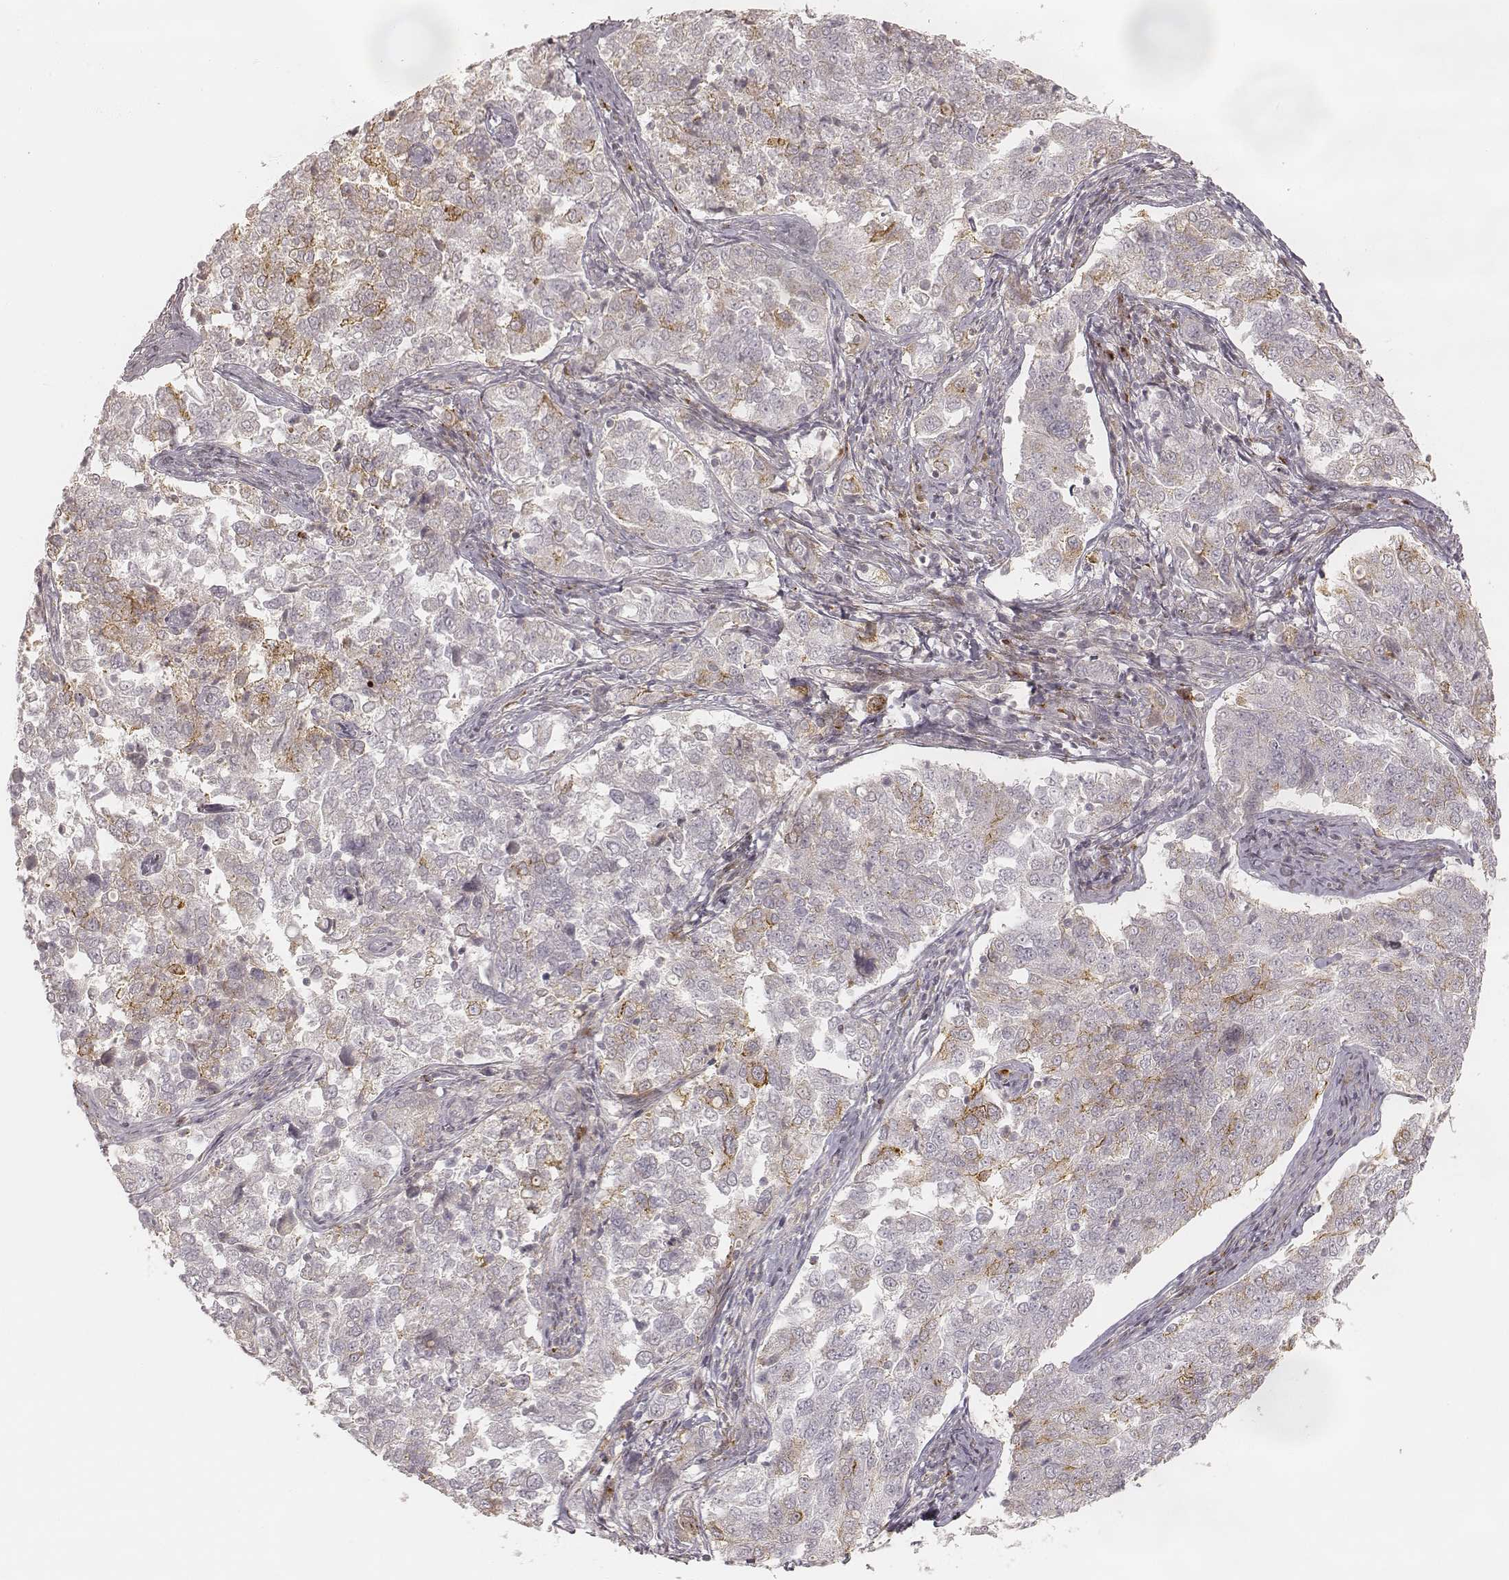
{"staining": {"intensity": "moderate", "quantity": "<25%", "location": "cytoplasmic/membranous"}, "tissue": "endometrial cancer", "cell_type": "Tumor cells", "image_type": "cancer", "snomed": [{"axis": "morphology", "description": "Adenocarcinoma, NOS"}, {"axis": "topography", "description": "Endometrium"}], "caption": "A low amount of moderate cytoplasmic/membranous expression is appreciated in about <25% of tumor cells in endometrial adenocarcinoma tissue. The staining is performed using DAB brown chromogen to label protein expression. The nuclei are counter-stained blue using hematoxylin.", "gene": "GORASP2", "patient": {"sex": "female", "age": 43}}